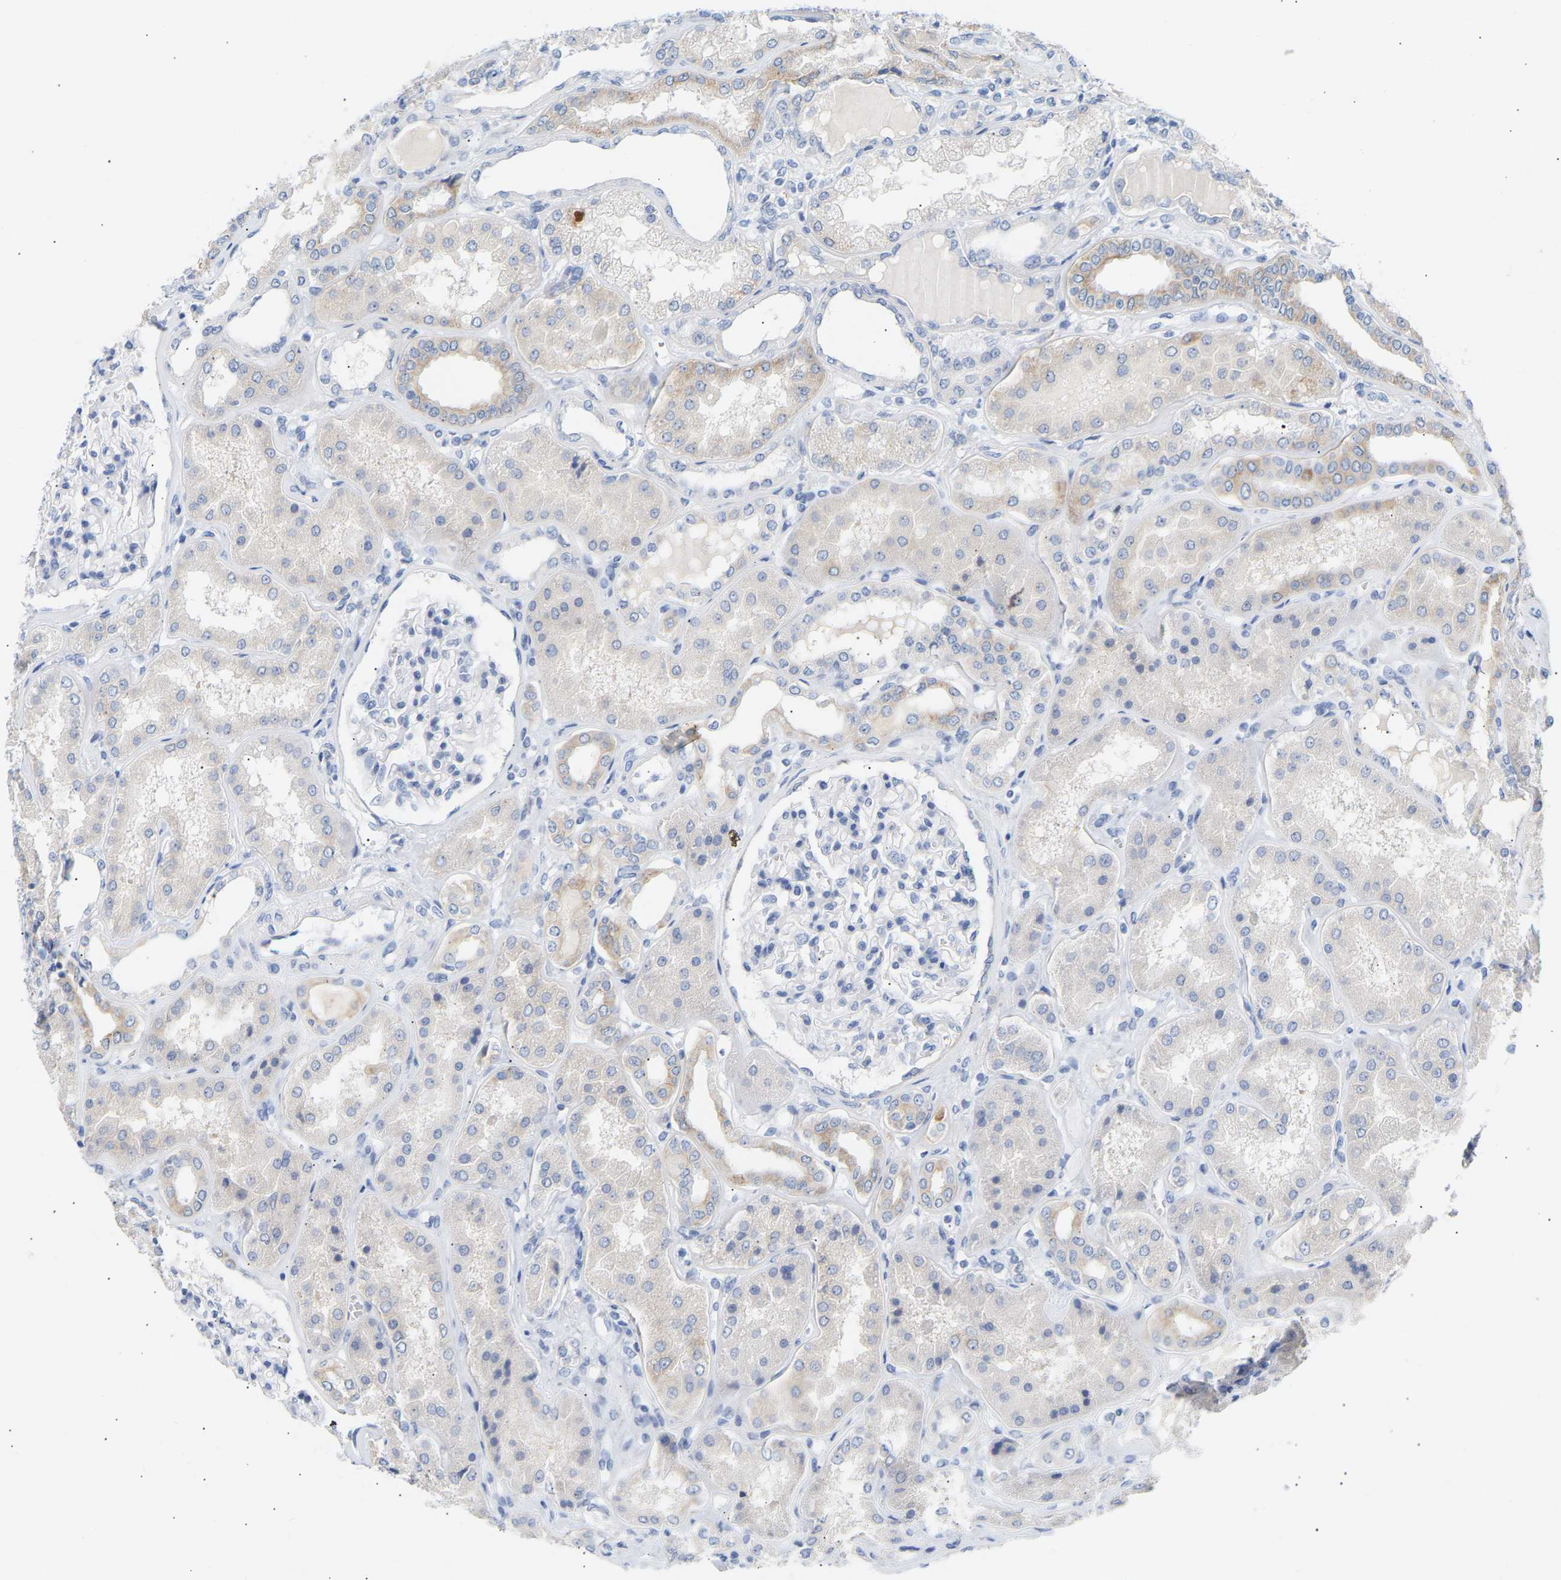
{"staining": {"intensity": "negative", "quantity": "none", "location": "none"}, "tissue": "kidney", "cell_type": "Cells in glomeruli", "image_type": "normal", "snomed": [{"axis": "morphology", "description": "Normal tissue, NOS"}, {"axis": "topography", "description": "Kidney"}], "caption": "This is an immunohistochemistry histopathology image of normal kidney. There is no expression in cells in glomeruli.", "gene": "PEX1", "patient": {"sex": "female", "age": 56}}